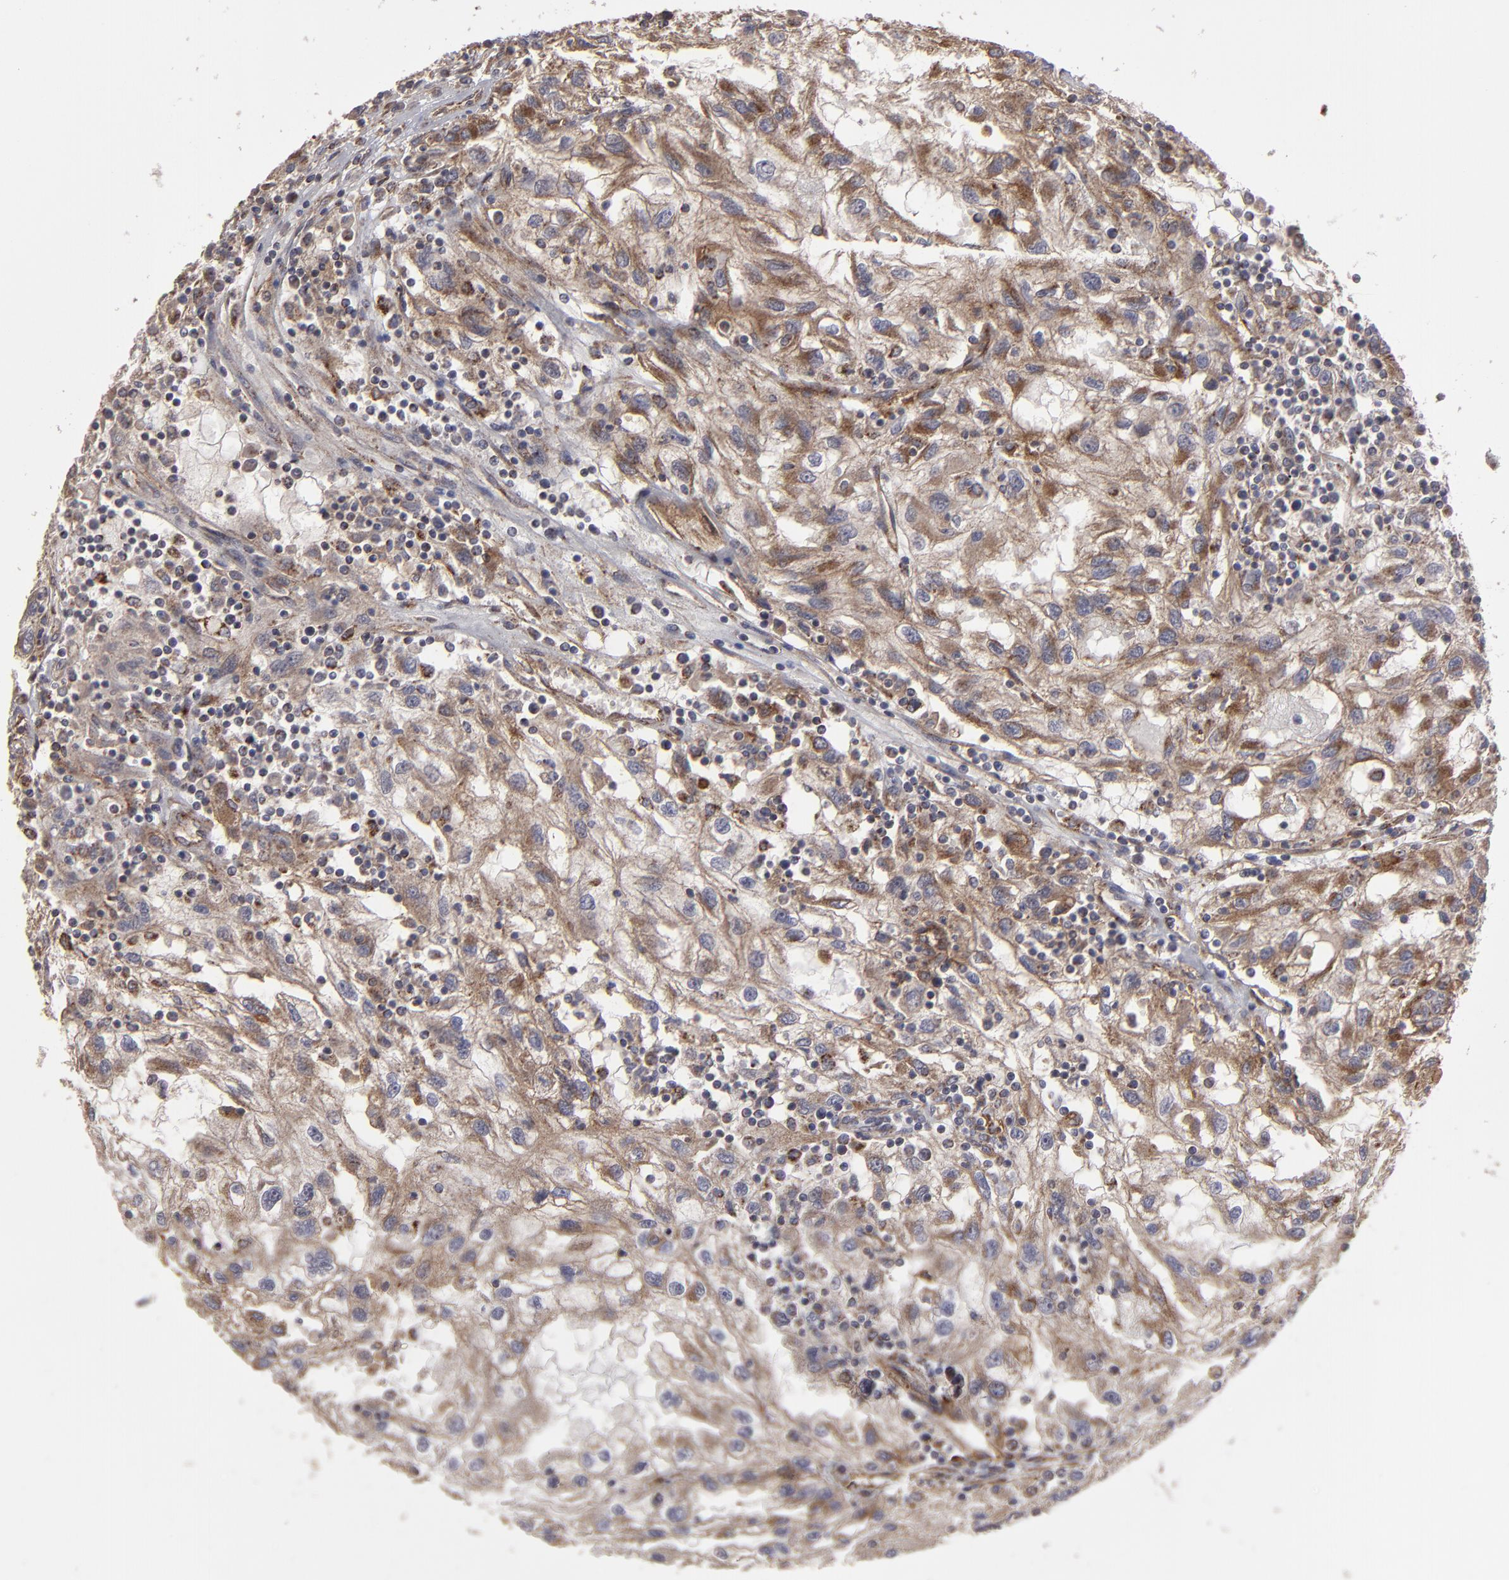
{"staining": {"intensity": "moderate", "quantity": "25%-75%", "location": "cytoplasmic/membranous"}, "tissue": "renal cancer", "cell_type": "Tumor cells", "image_type": "cancer", "snomed": [{"axis": "morphology", "description": "Normal tissue, NOS"}, {"axis": "morphology", "description": "Adenocarcinoma, NOS"}, {"axis": "topography", "description": "Kidney"}], "caption": "This is an image of immunohistochemistry (IHC) staining of renal cancer, which shows moderate positivity in the cytoplasmic/membranous of tumor cells.", "gene": "ITGB5", "patient": {"sex": "male", "age": 71}}